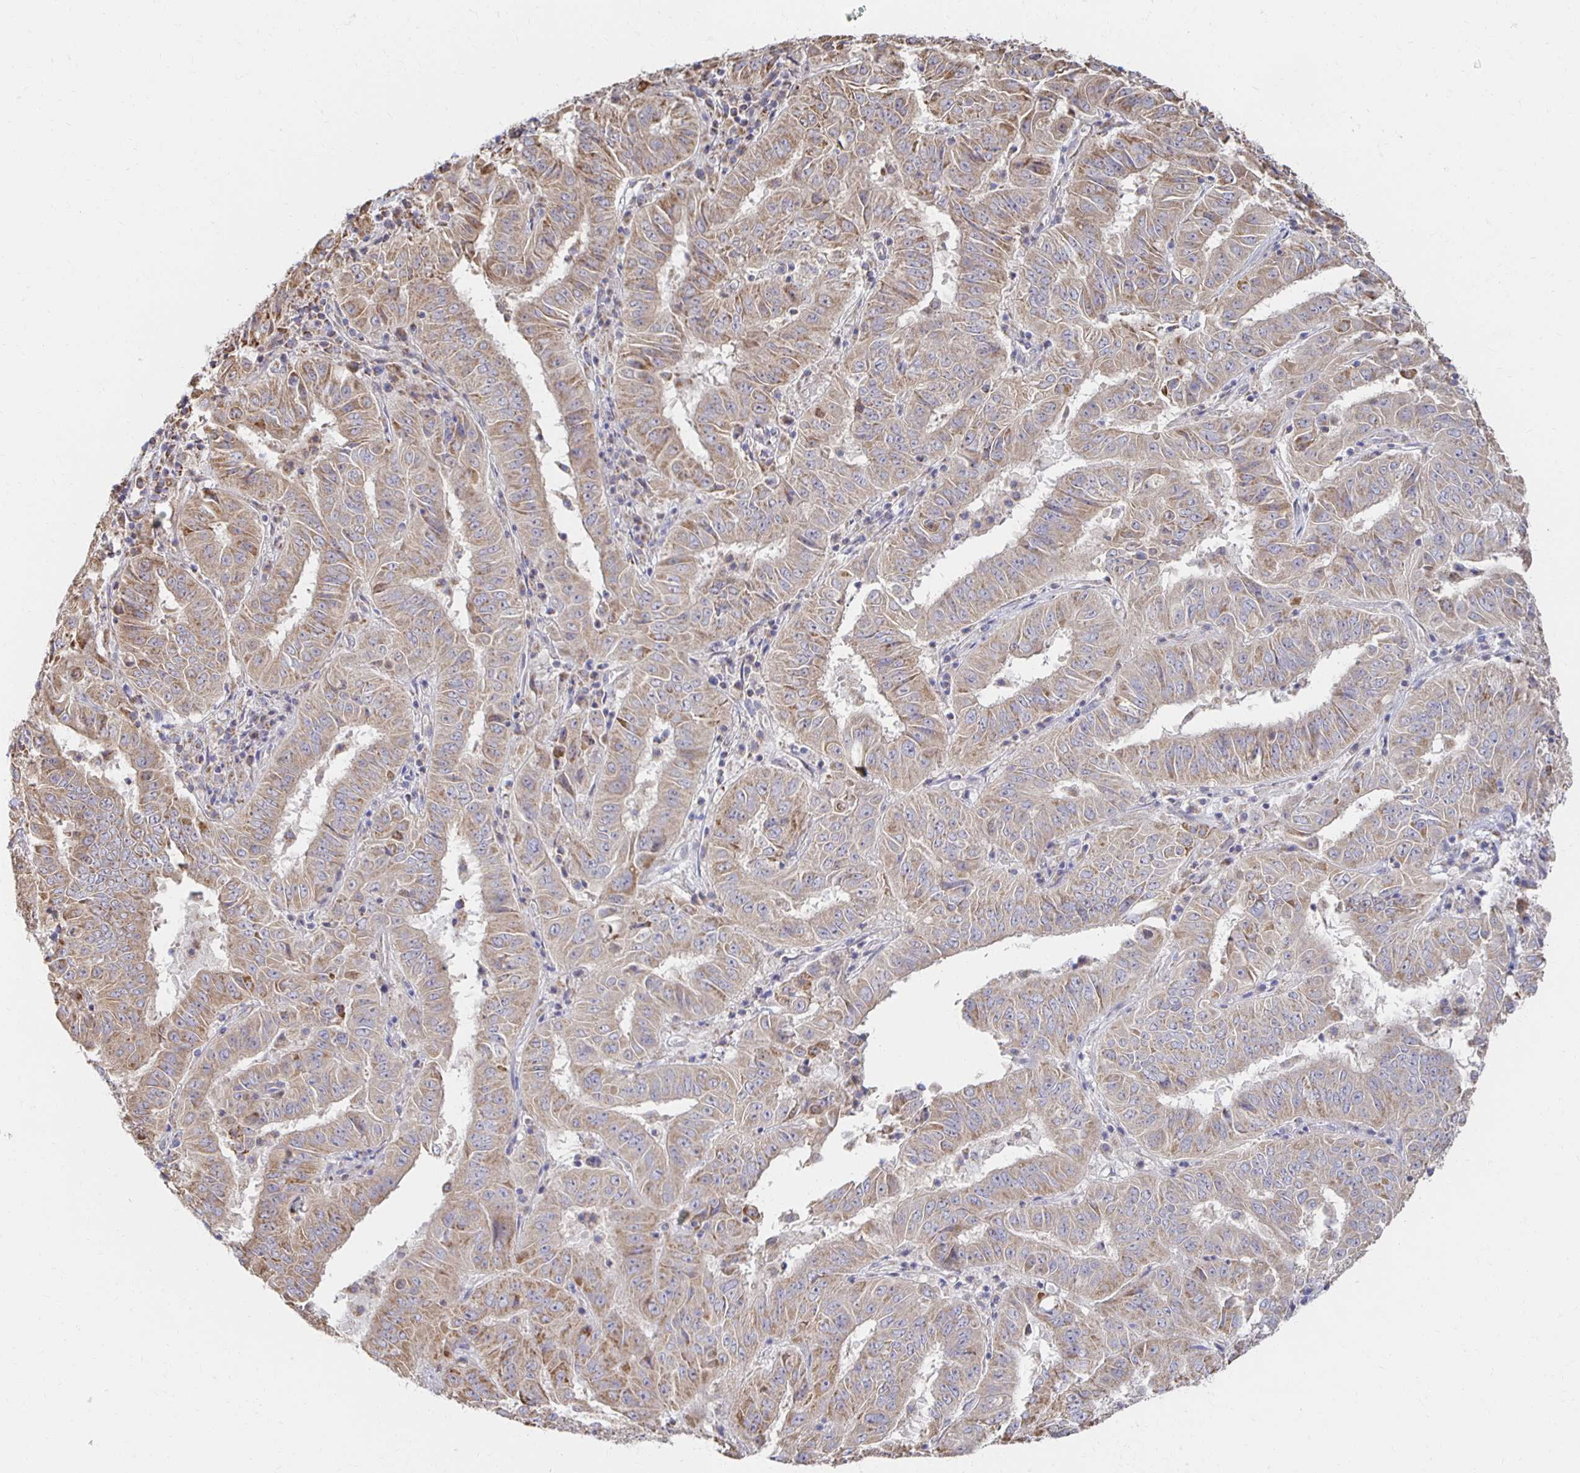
{"staining": {"intensity": "weak", "quantity": ">75%", "location": "cytoplasmic/membranous"}, "tissue": "pancreatic cancer", "cell_type": "Tumor cells", "image_type": "cancer", "snomed": [{"axis": "morphology", "description": "Adenocarcinoma, NOS"}, {"axis": "topography", "description": "Pancreas"}], "caption": "About >75% of tumor cells in human pancreatic cancer (adenocarcinoma) display weak cytoplasmic/membranous protein expression as visualized by brown immunohistochemical staining.", "gene": "NKX2-8", "patient": {"sex": "male", "age": 63}}